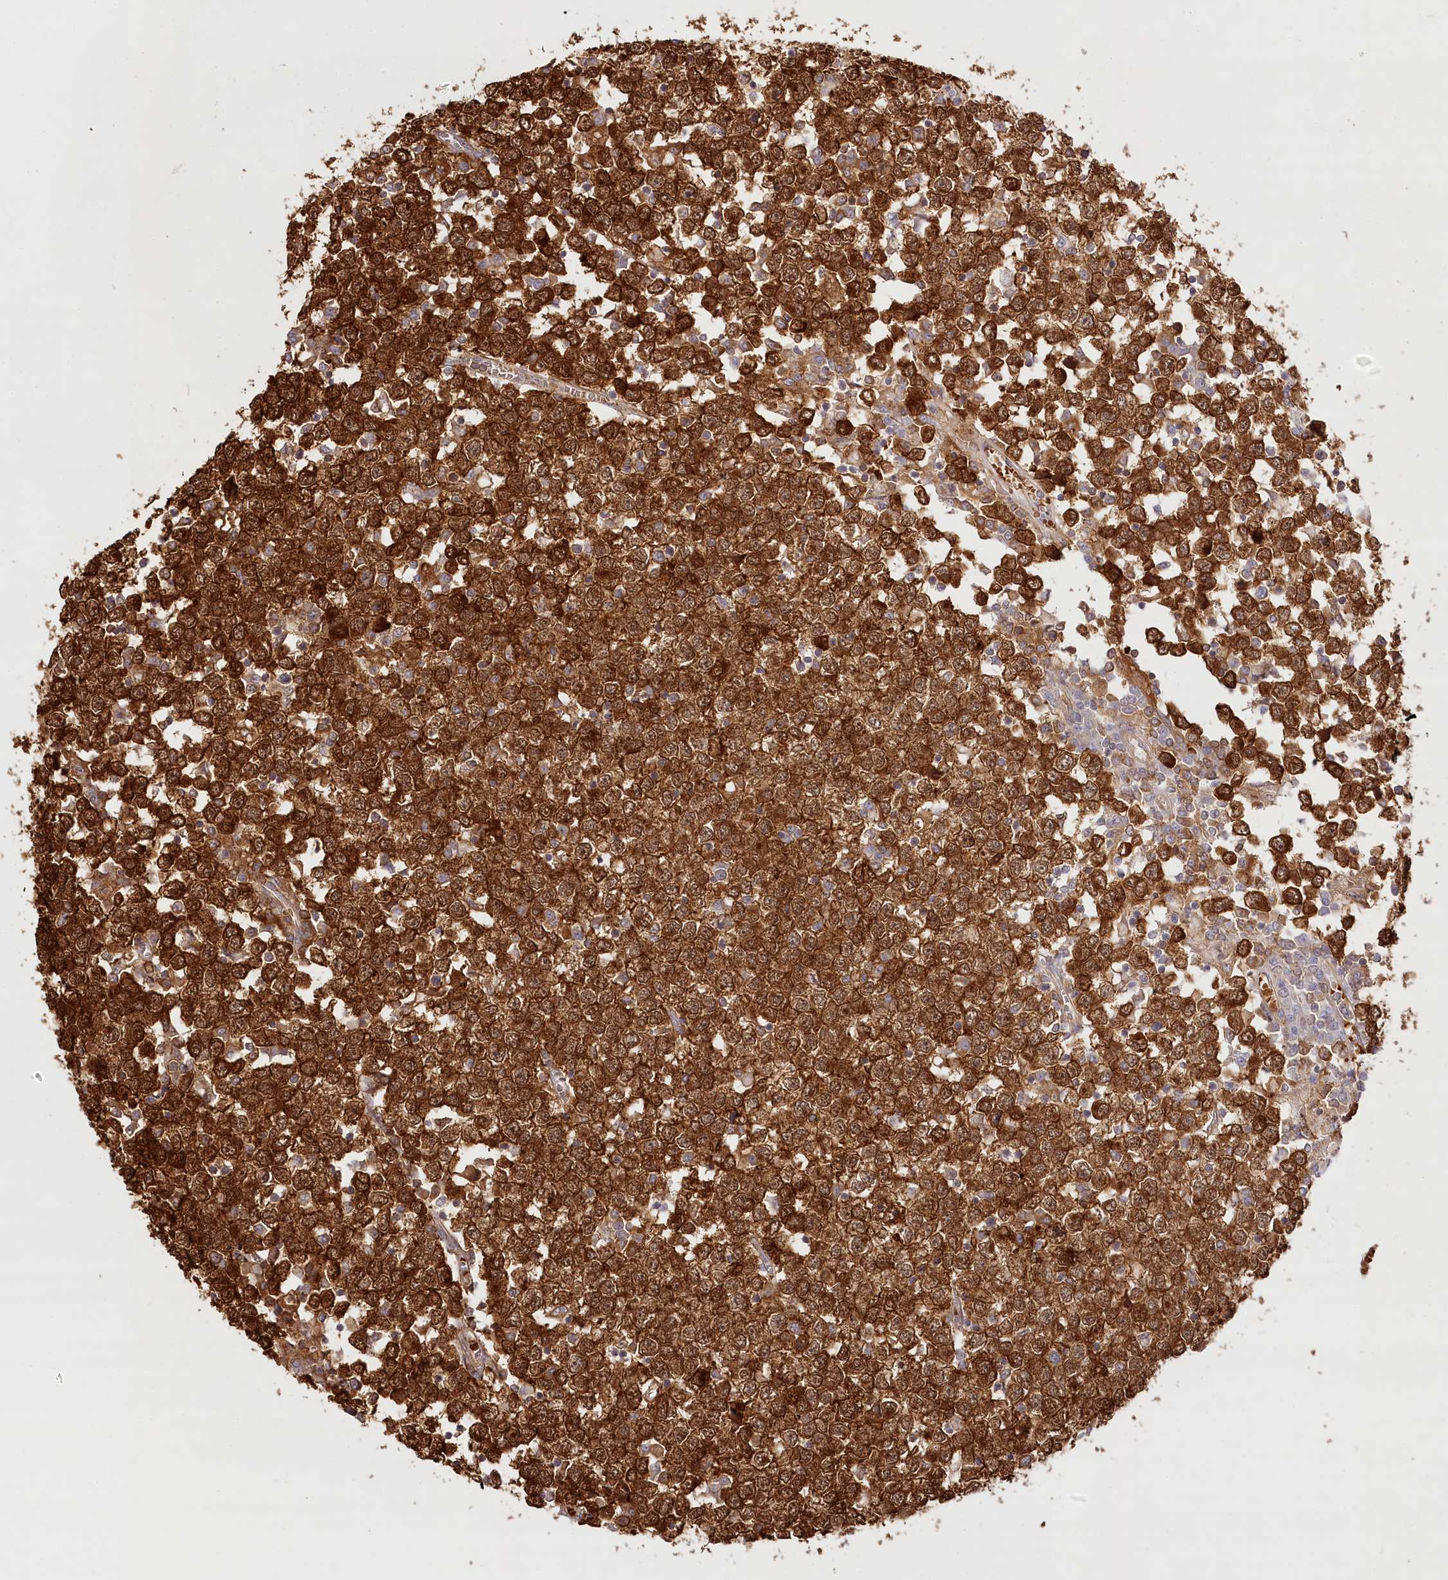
{"staining": {"intensity": "strong", "quantity": ">75%", "location": "cytoplasmic/membranous"}, "tissue": "testis cancer", "cell_type": "Tumor cells", "image_type": "cancer", "snomed": [{"axis": "morphology", "description": "Seminoma, NOS"}, {"axis": "topography", "description": "Testis"}], "caption": "Testis seminoma tissue shows strong cytoplasmic/membranous positivity in approximately >75% of tumor cells", "gene": "INPP4B", "patient": {"sex": "male", "age": 65}}